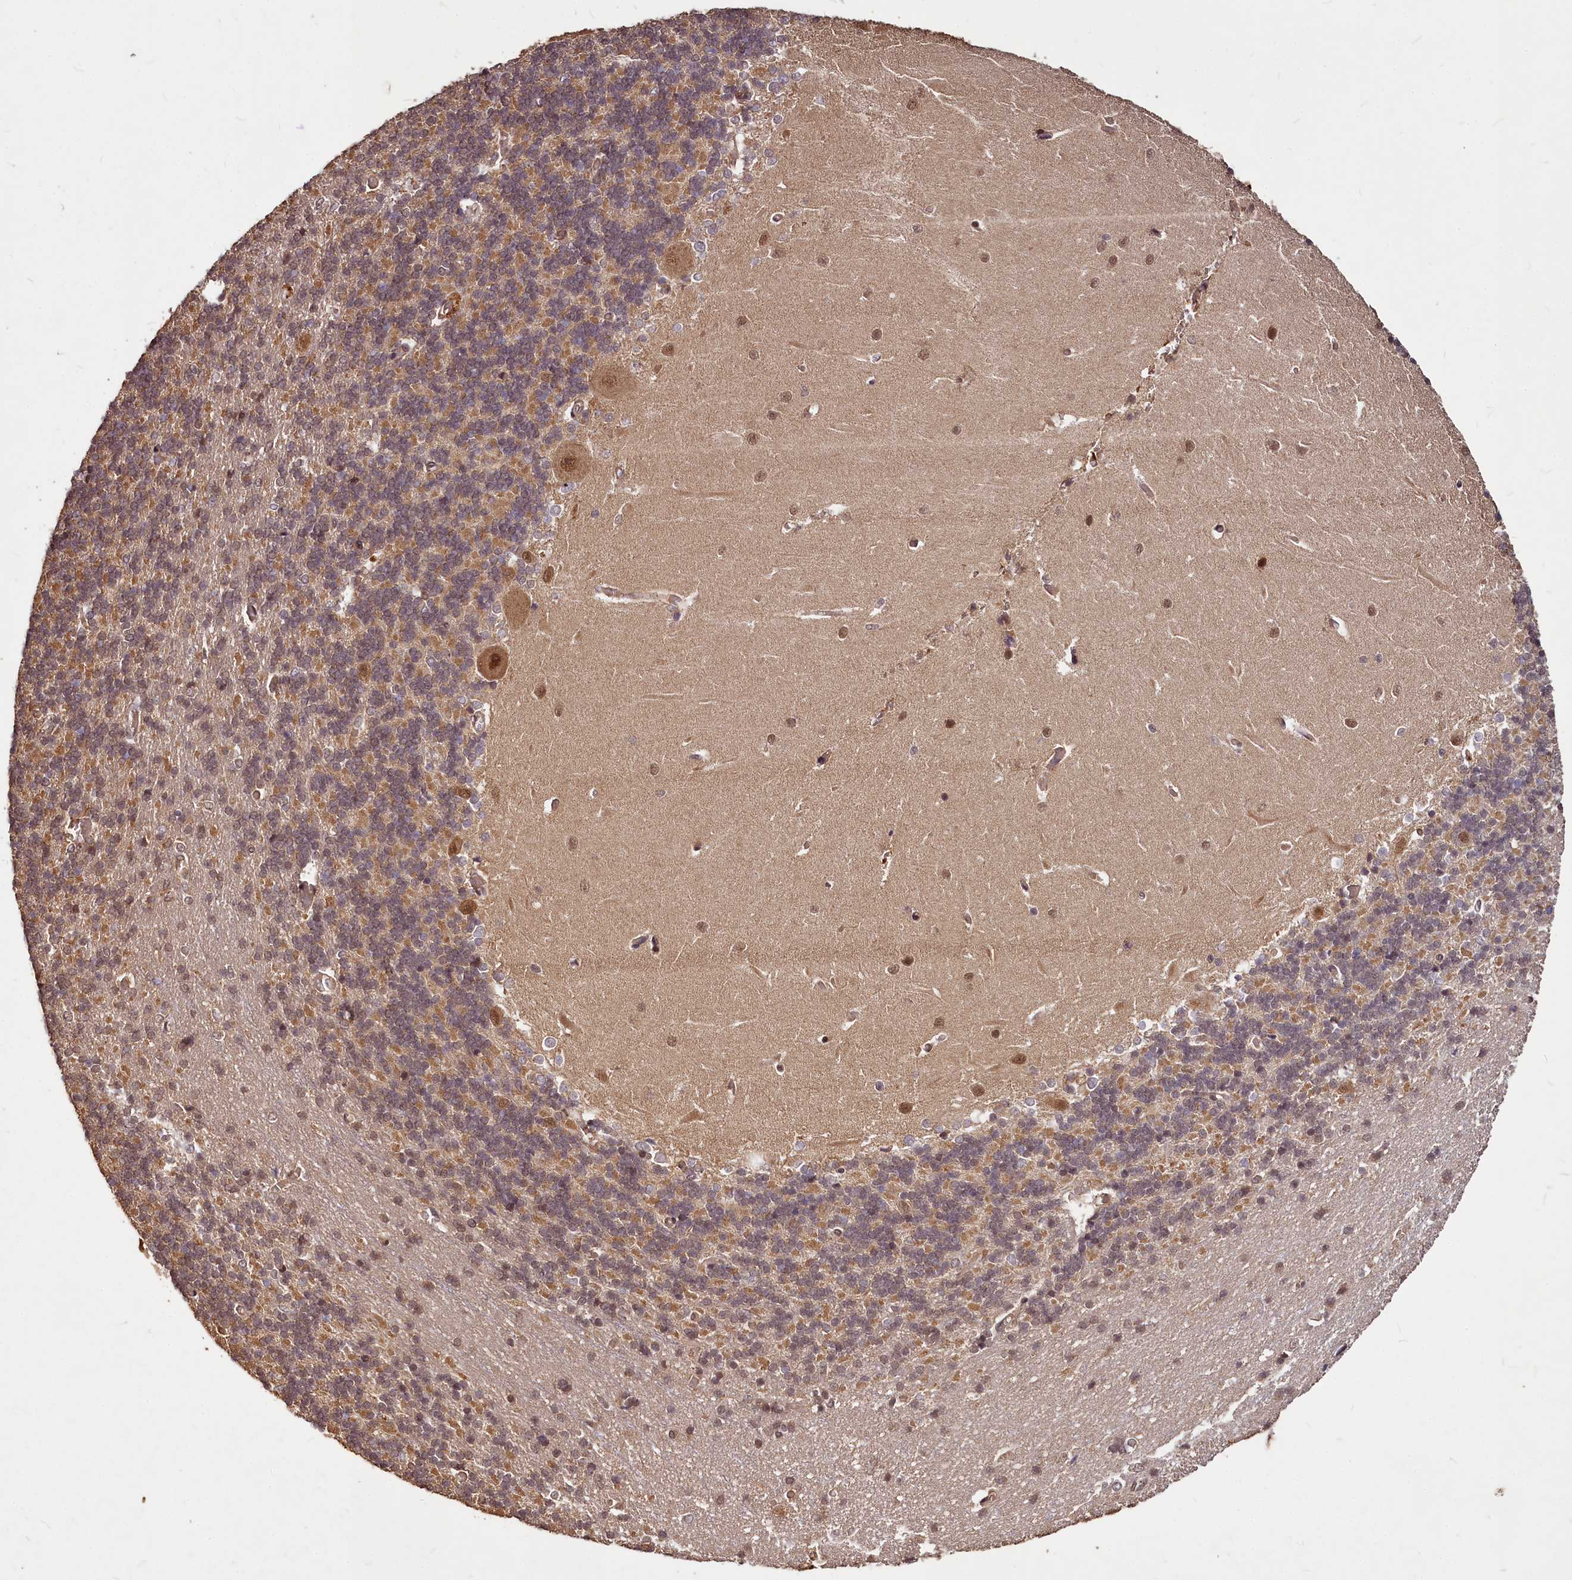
{"staining": {"intensity": "moderate", "quantity": "25%-75%", "location": "cytoplasmic/membranous"}, "tissue": "cerebellum", "cell_type": "Cells in granular layer", "image_type": "normal", "snomed": [{"axis": "morphology", "description": "Normal tissue, NOS"}, {"axis": "topography", "description": "Cerebellum"}], "caption": "A brown stain highlights moderate cytoplasmic/membranous expression of a protein in cells in granular layer of normal human cerebellum. (DAB (3,3'-diaminobenzidine) IHC, brown staining for protein, blue staining for nuclei).", "gene": "VPS51", "patient": {"sex": "male", "age": 37}}